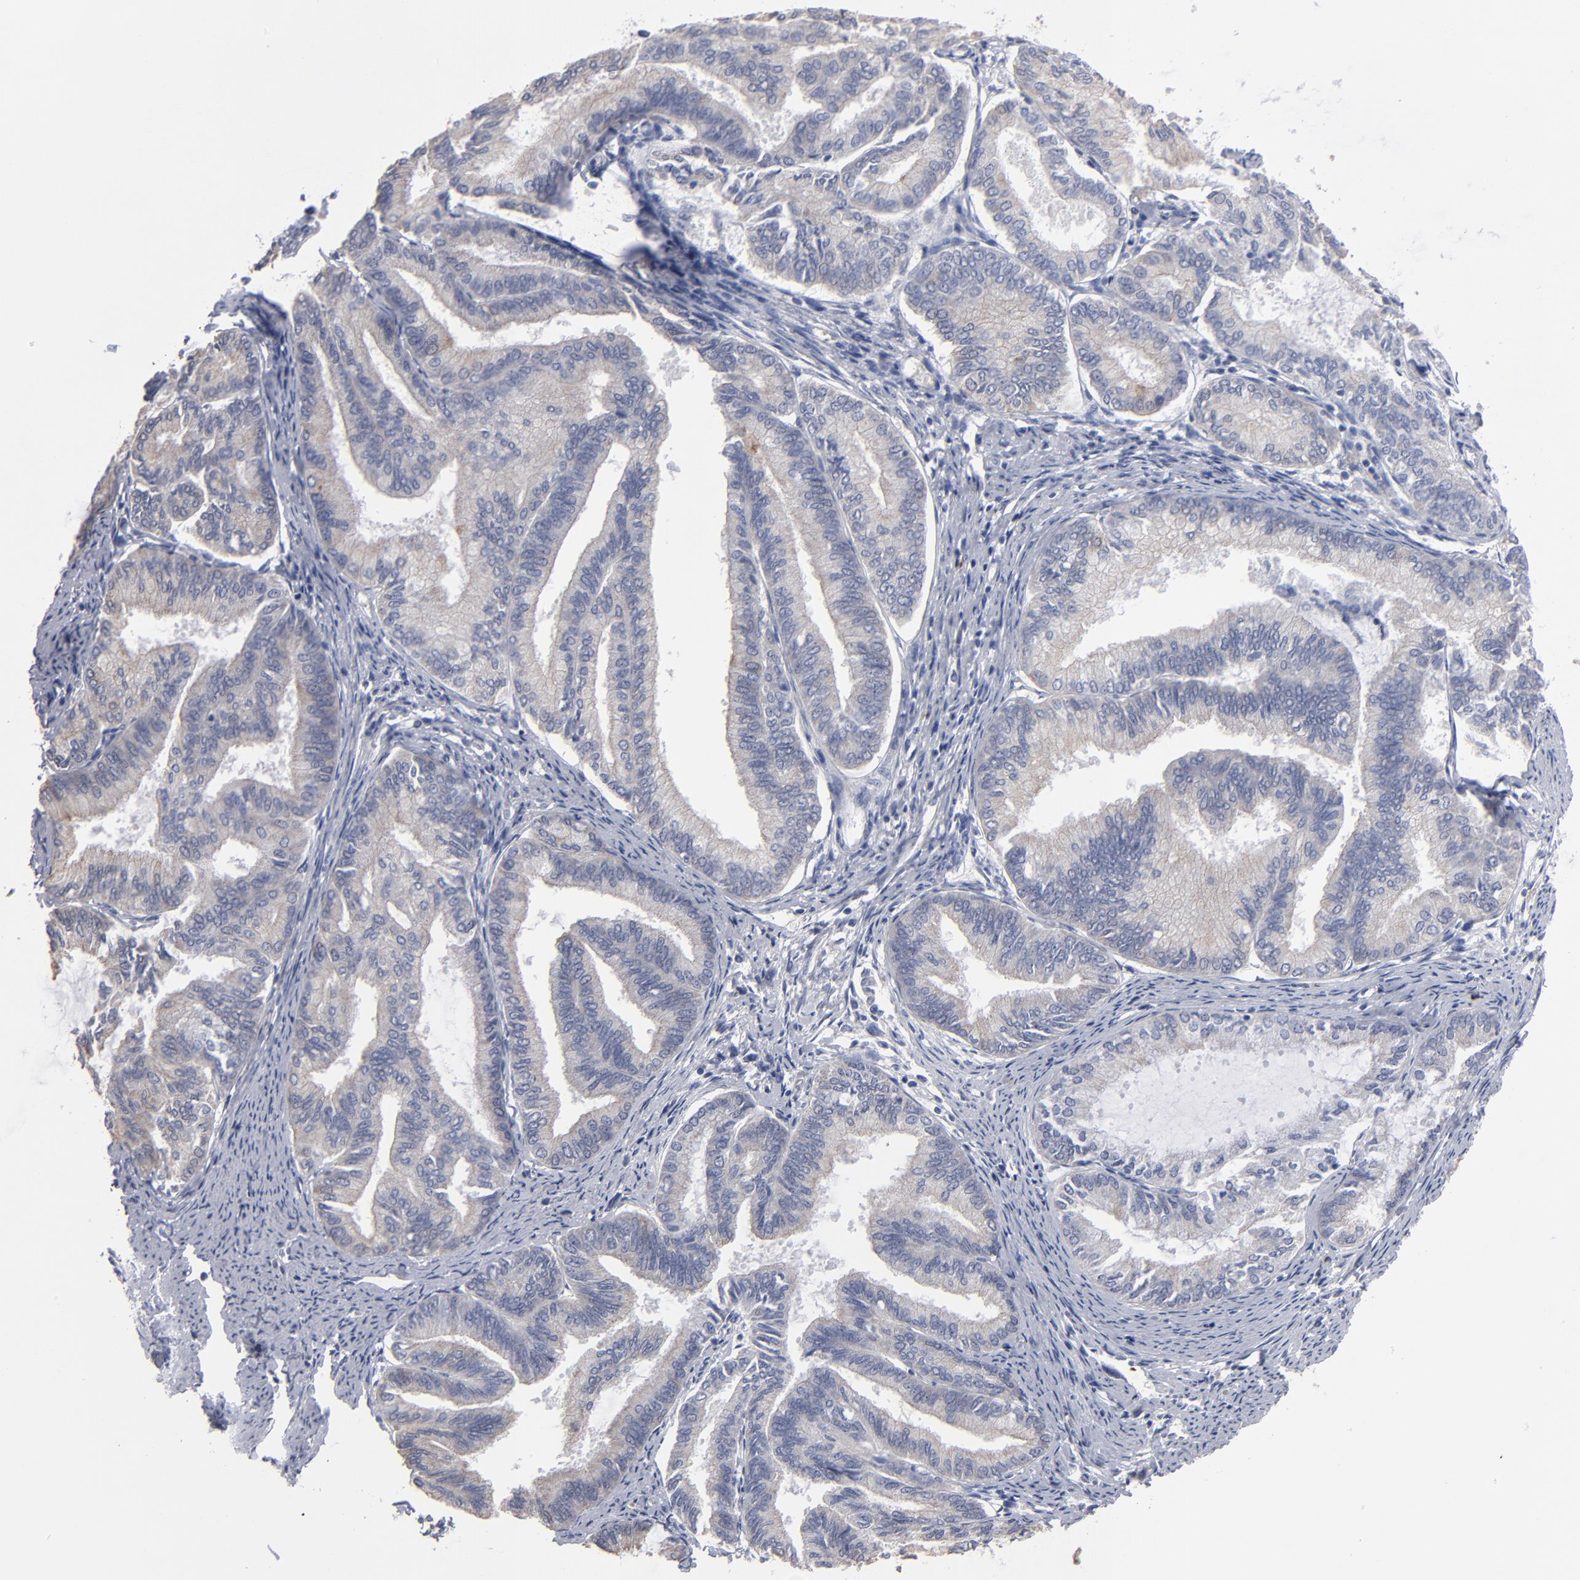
{"staining": {"intensity": "weak", "quantity": "25%-75%", "location": "cytoplasmic/membranous"}, "tissue": "endometrial cancer", "cell_type": "Tumor cells", "image_type": "cancer", "snomed": [{"axis": "morphology", "description": "Adenocarcinoma, NOS"}, {"axis": "topography", "description": "Endometrium"}], "caption": "An immunohistochemistry image of tumor tissue is shown. Protein staining in brown labels weak cytoplasmic/membranous positivity in adenocarcinoma (endometrial) within tumor cells. Immunohistochemistry stains the protein of interest in brown and the nuclei are stained blue.", "gene": "ZNF175", "patient": {"sex": "female", "age": 86}}